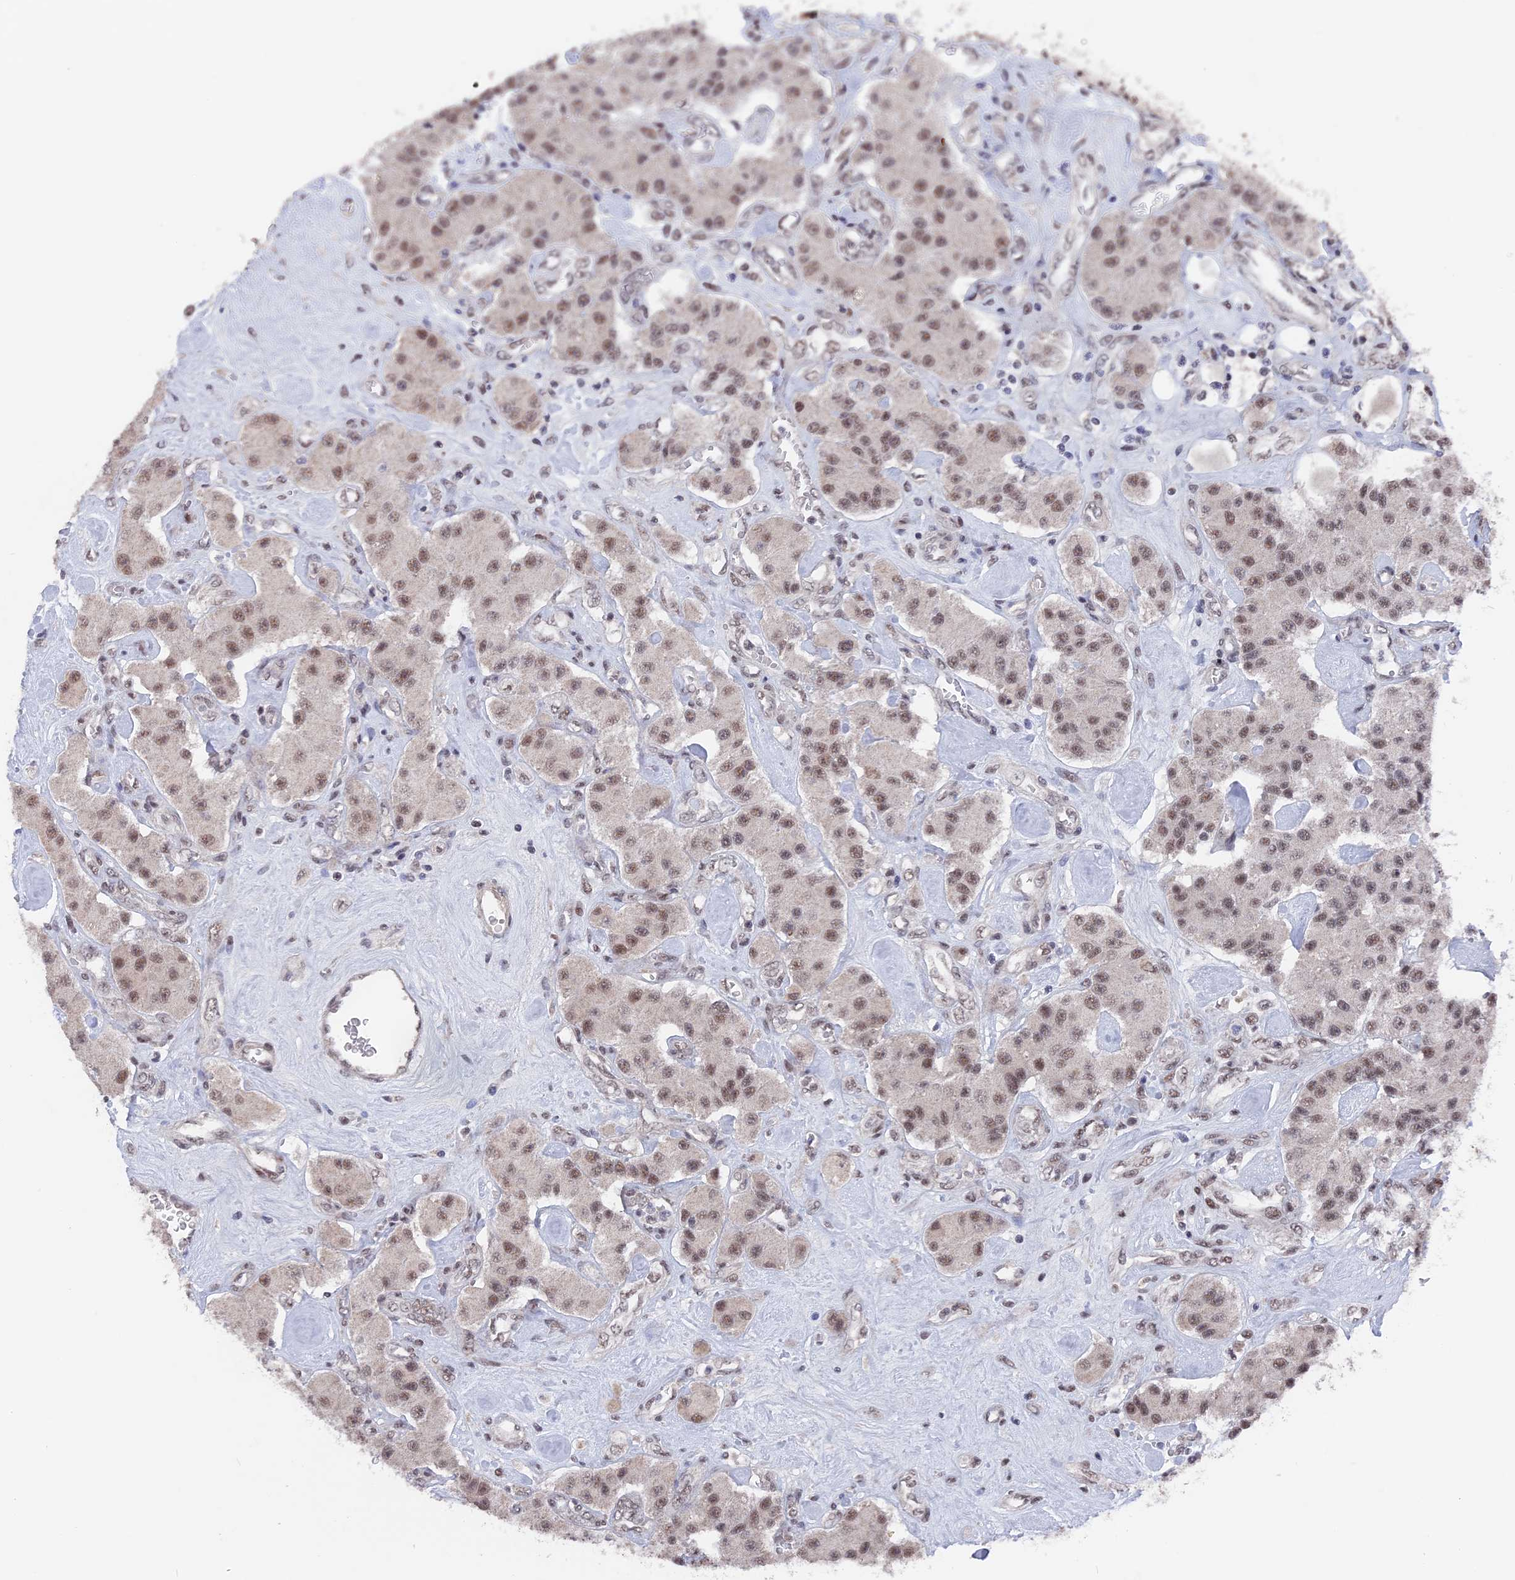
{"staining": {"intensity": "weak", "quantity": ">75%", "location": "nuclear"}, "tissue": "carcinoid", "cell_type": "Tumor cells", "image_type": "cancer", "snomed": [{"axis": "morphology", "description": "Carcinoid, malignant, NOS"}, {"axis": "topography", "description": "Pancreas"}], "caption": "IHC of malignant carcinoid displays low levels of weak nuclear staining in approximately >75% of tumor cells.", "gene": "SF3A2", "patient": {"sex": "male", "age": 41}}